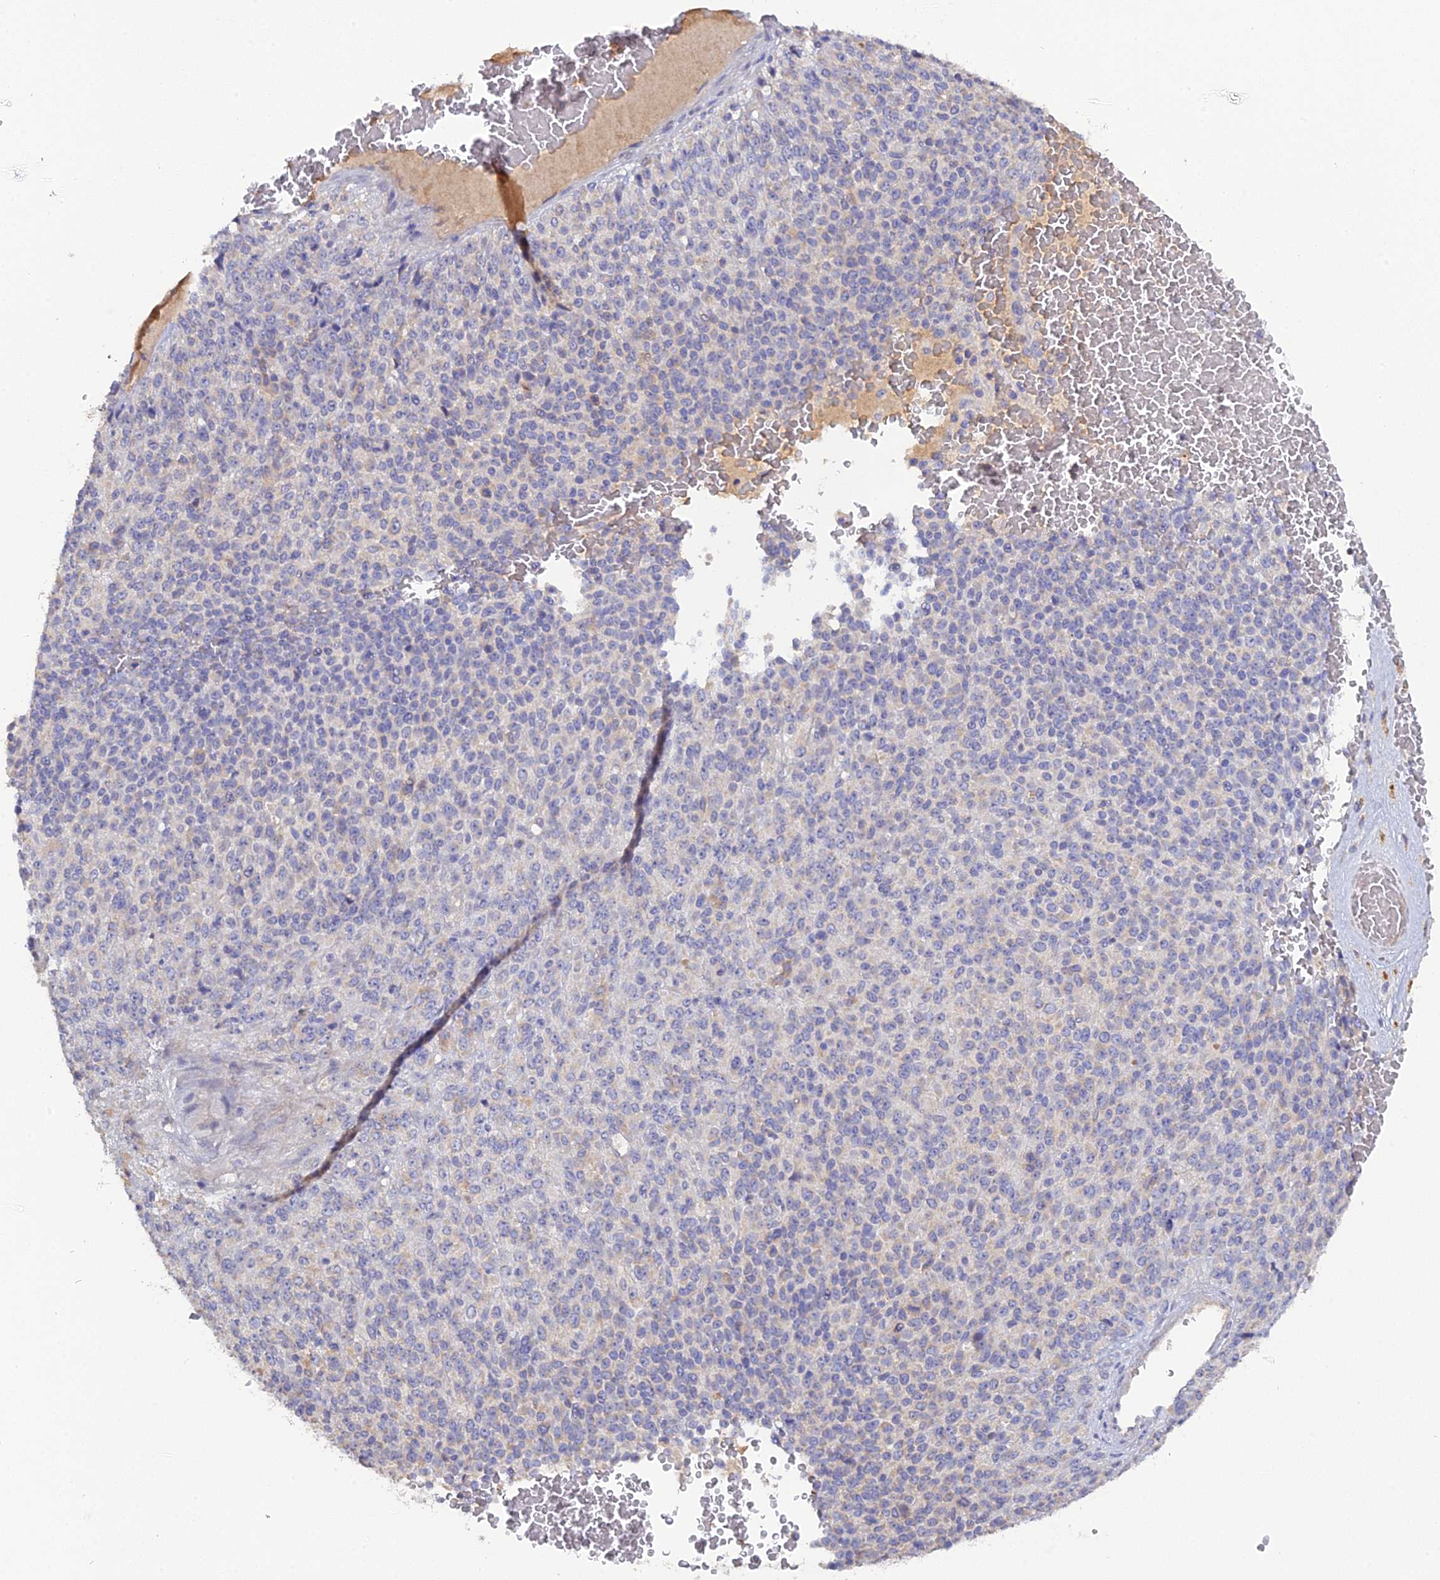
{"staining": {"intensity": "negative", "quantity": "none", "location": "none"}, "tissue": "melanoma", "cell_type": "Tumor cells", "image_type": "cancer", "snomed": [{"axis": "morphology", "description": "Malignant melanoma, Metastatic site"}, {"axis": "topography", "description": "Brain"}], "caption": "The micrograph reveals no significant positivity in tumor cells of malignant melanoma (metastatic site).", "gene": "ADGRA1", "patient": {"sex": "female", "age": 56}}